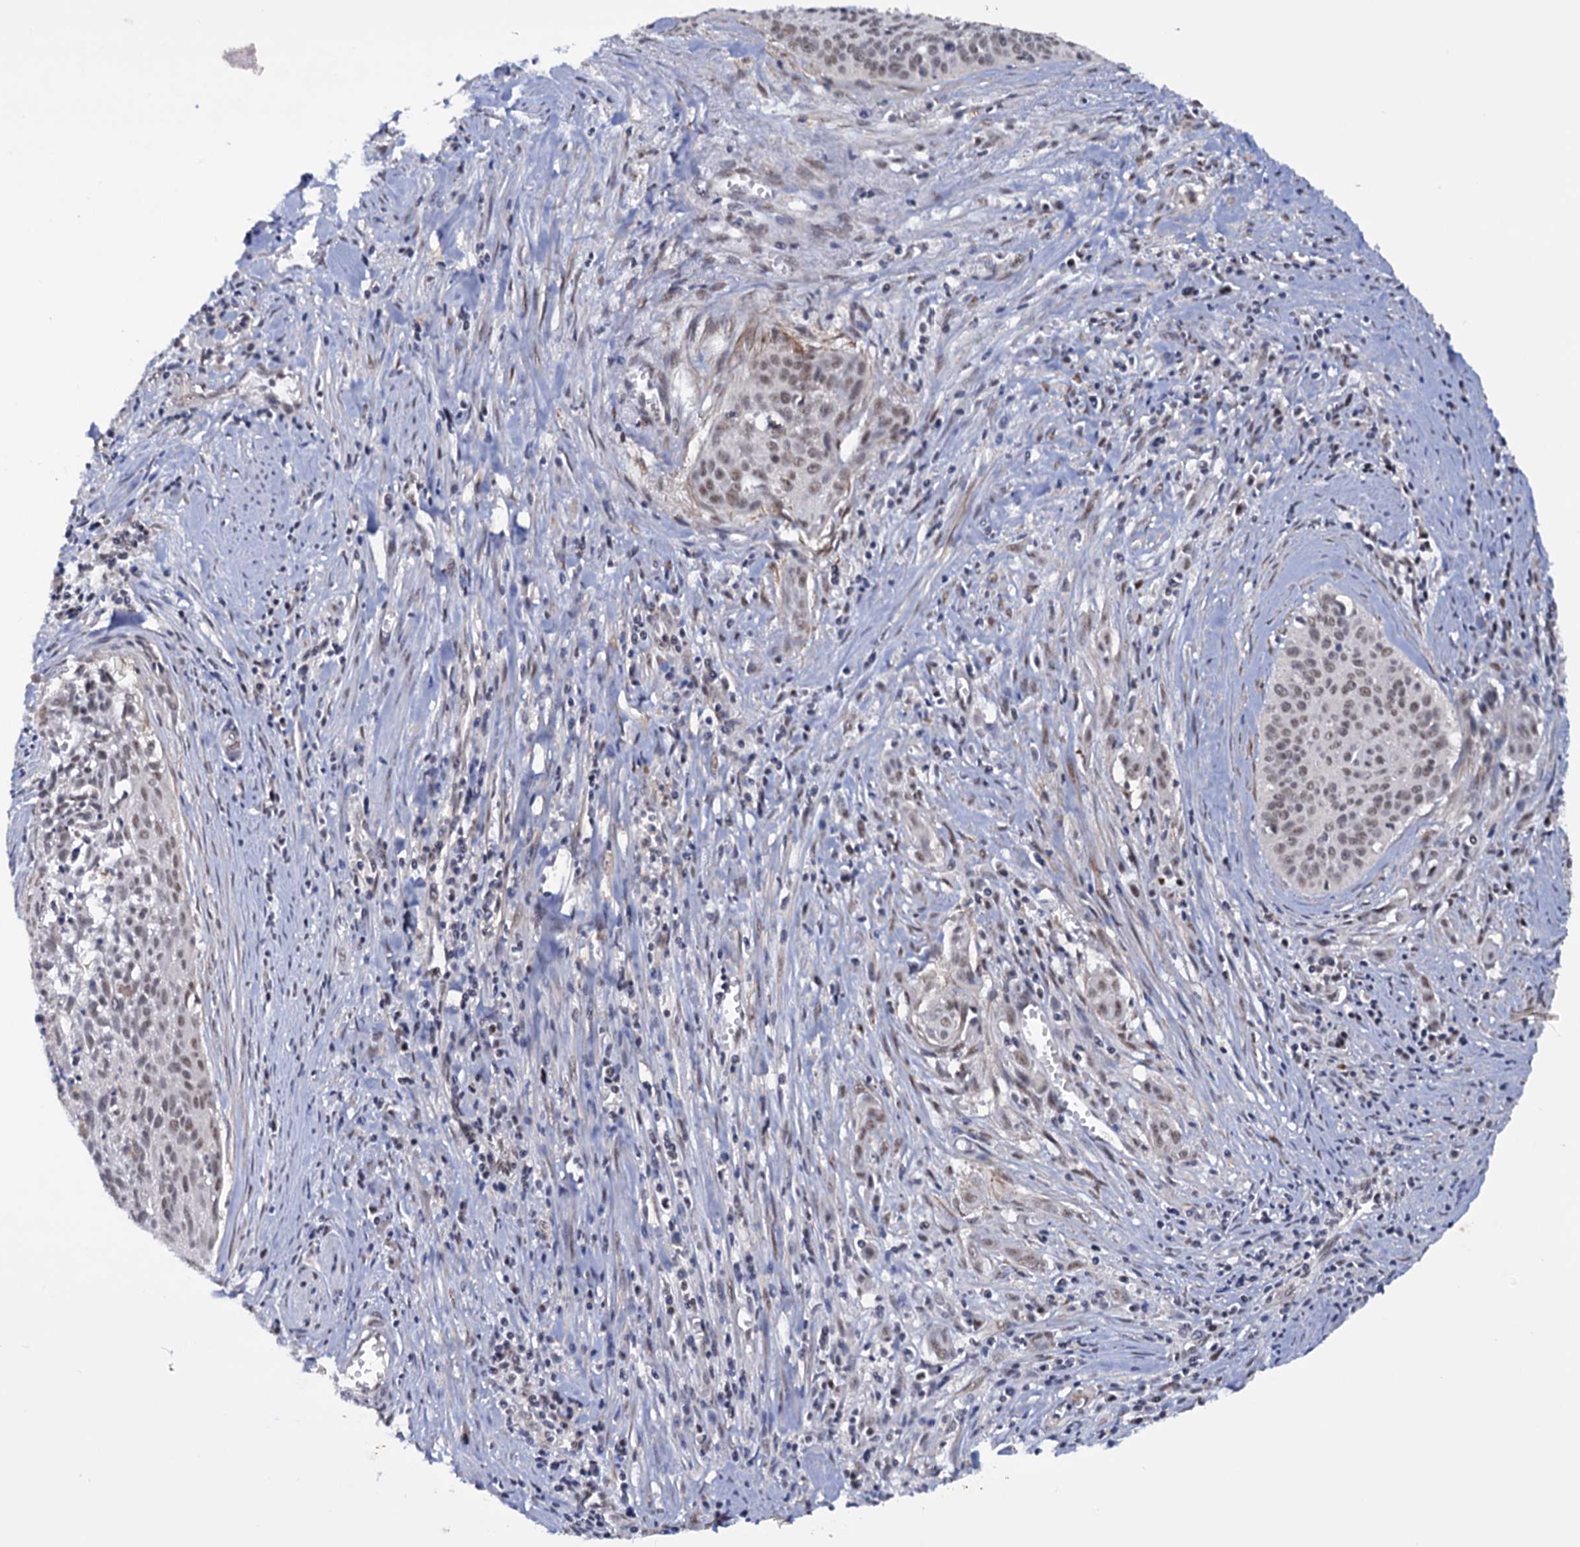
{"staining": {"intensity": "weak", "quantity": "<25%", "location": "nuclear"}, "tissue": "cervical cancer", "cell_type": "Tumor cells", "image_type": "cancer", "snomed": [{"axis": "morphology", "description": "Squamous cell carcinoma, NOS"}, {"axis": "topography", "description": "Cervix"}], "caption": "IHC of human cervical cancer (squamous cell carcinoma) shows no positivity in tumor cells.", "gene": "TBC1D12", "patient": {"sex": "female", "age": 55}}